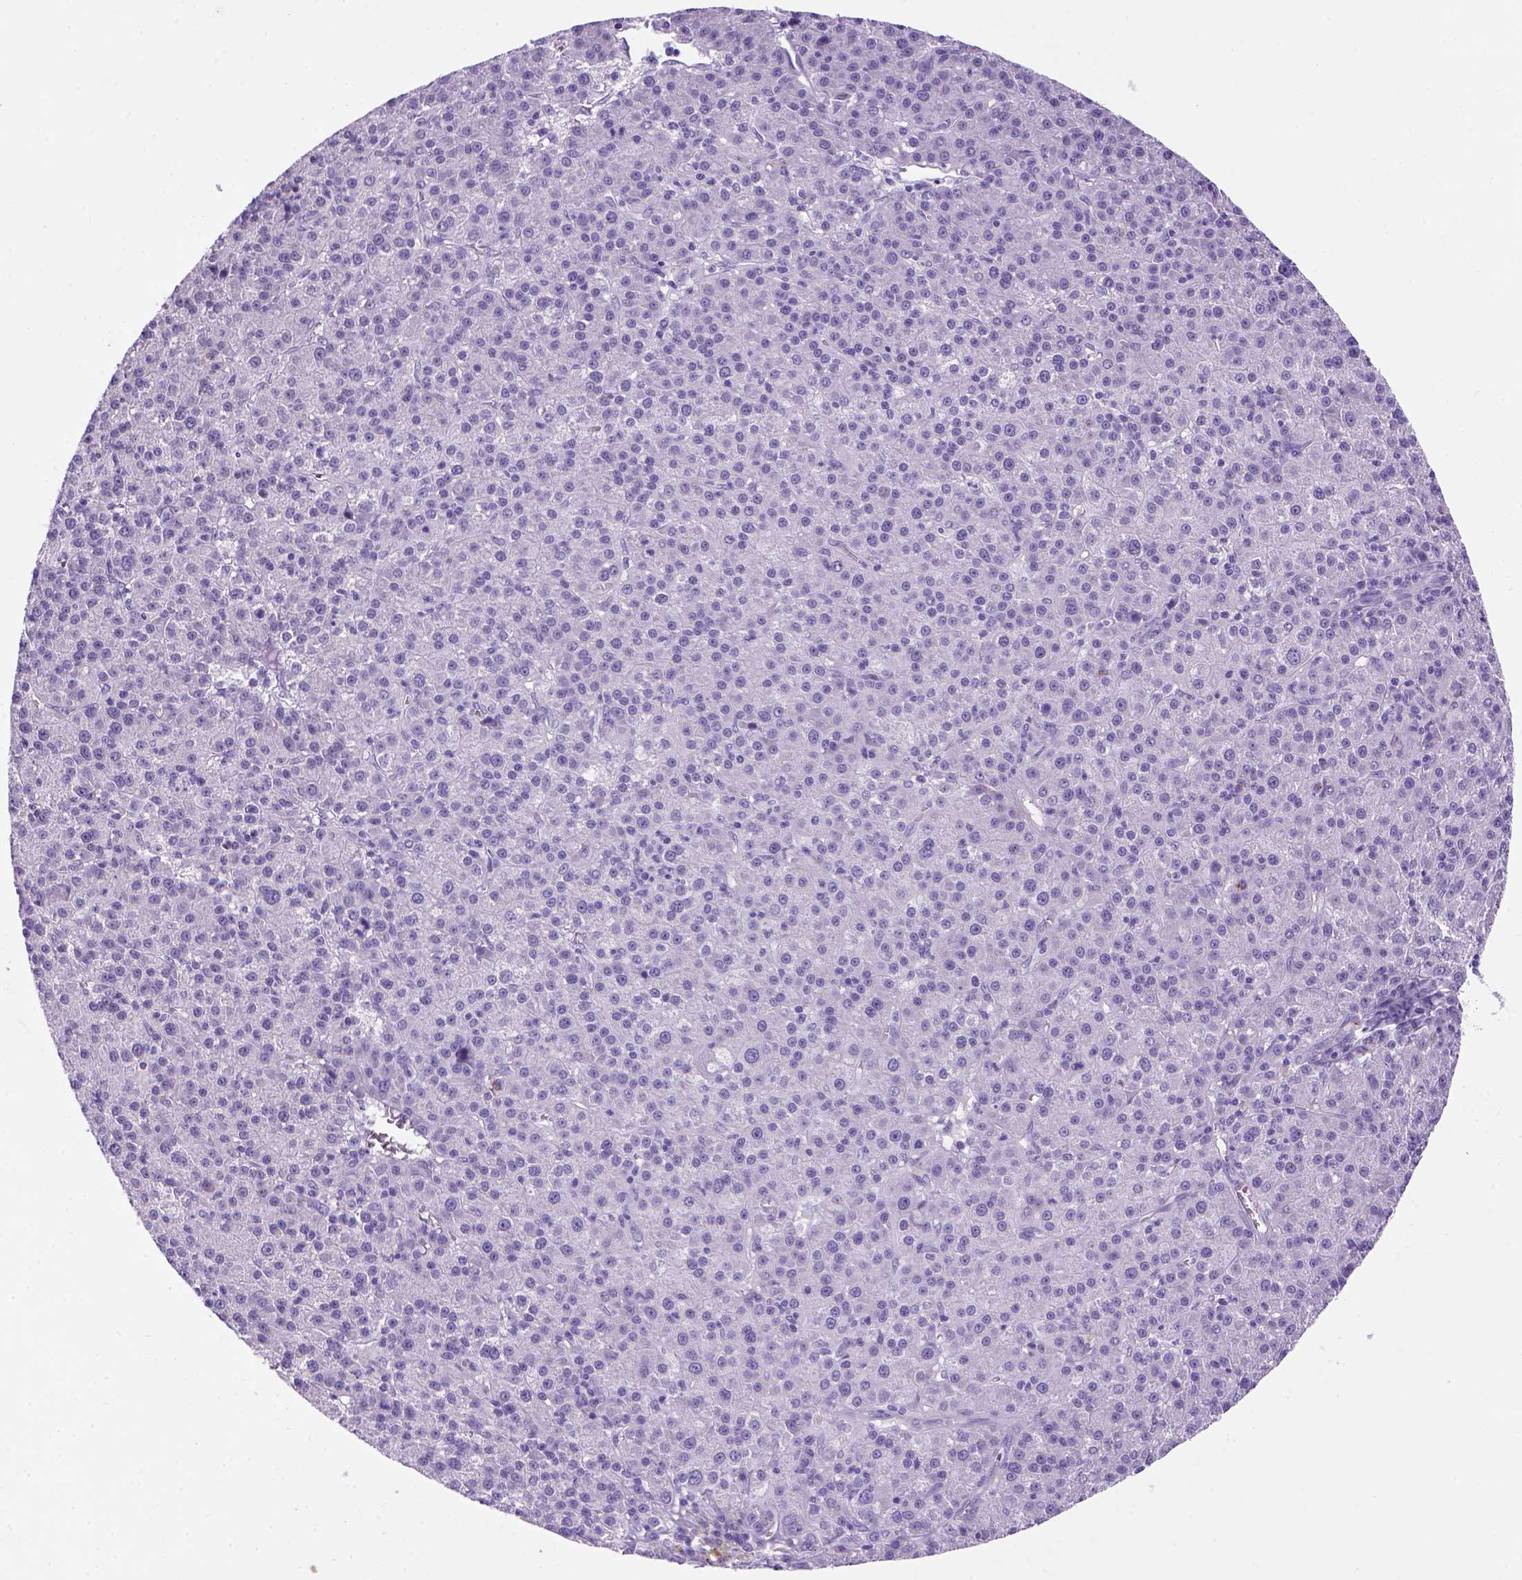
{"staining": {"intensity": "negative", "quantity": "none", "location": "none"}, "tissue": "liver cancer", "cell_type": "Tumor cells", "image_type": "cancer", "snomed": [{"axis": "morphology", "description": "Carcinoma, Hepatocellular, NOS"}, {"axis": "topography", "description": "Liver"}], "caption": "Immunohistochemistry (IHC) of hepatocellular carcinoma (liver) demonstrates no expression in tumor cells.", "gene": "ARHGEF33", "patient": {"sex": "female", "age": 60}}